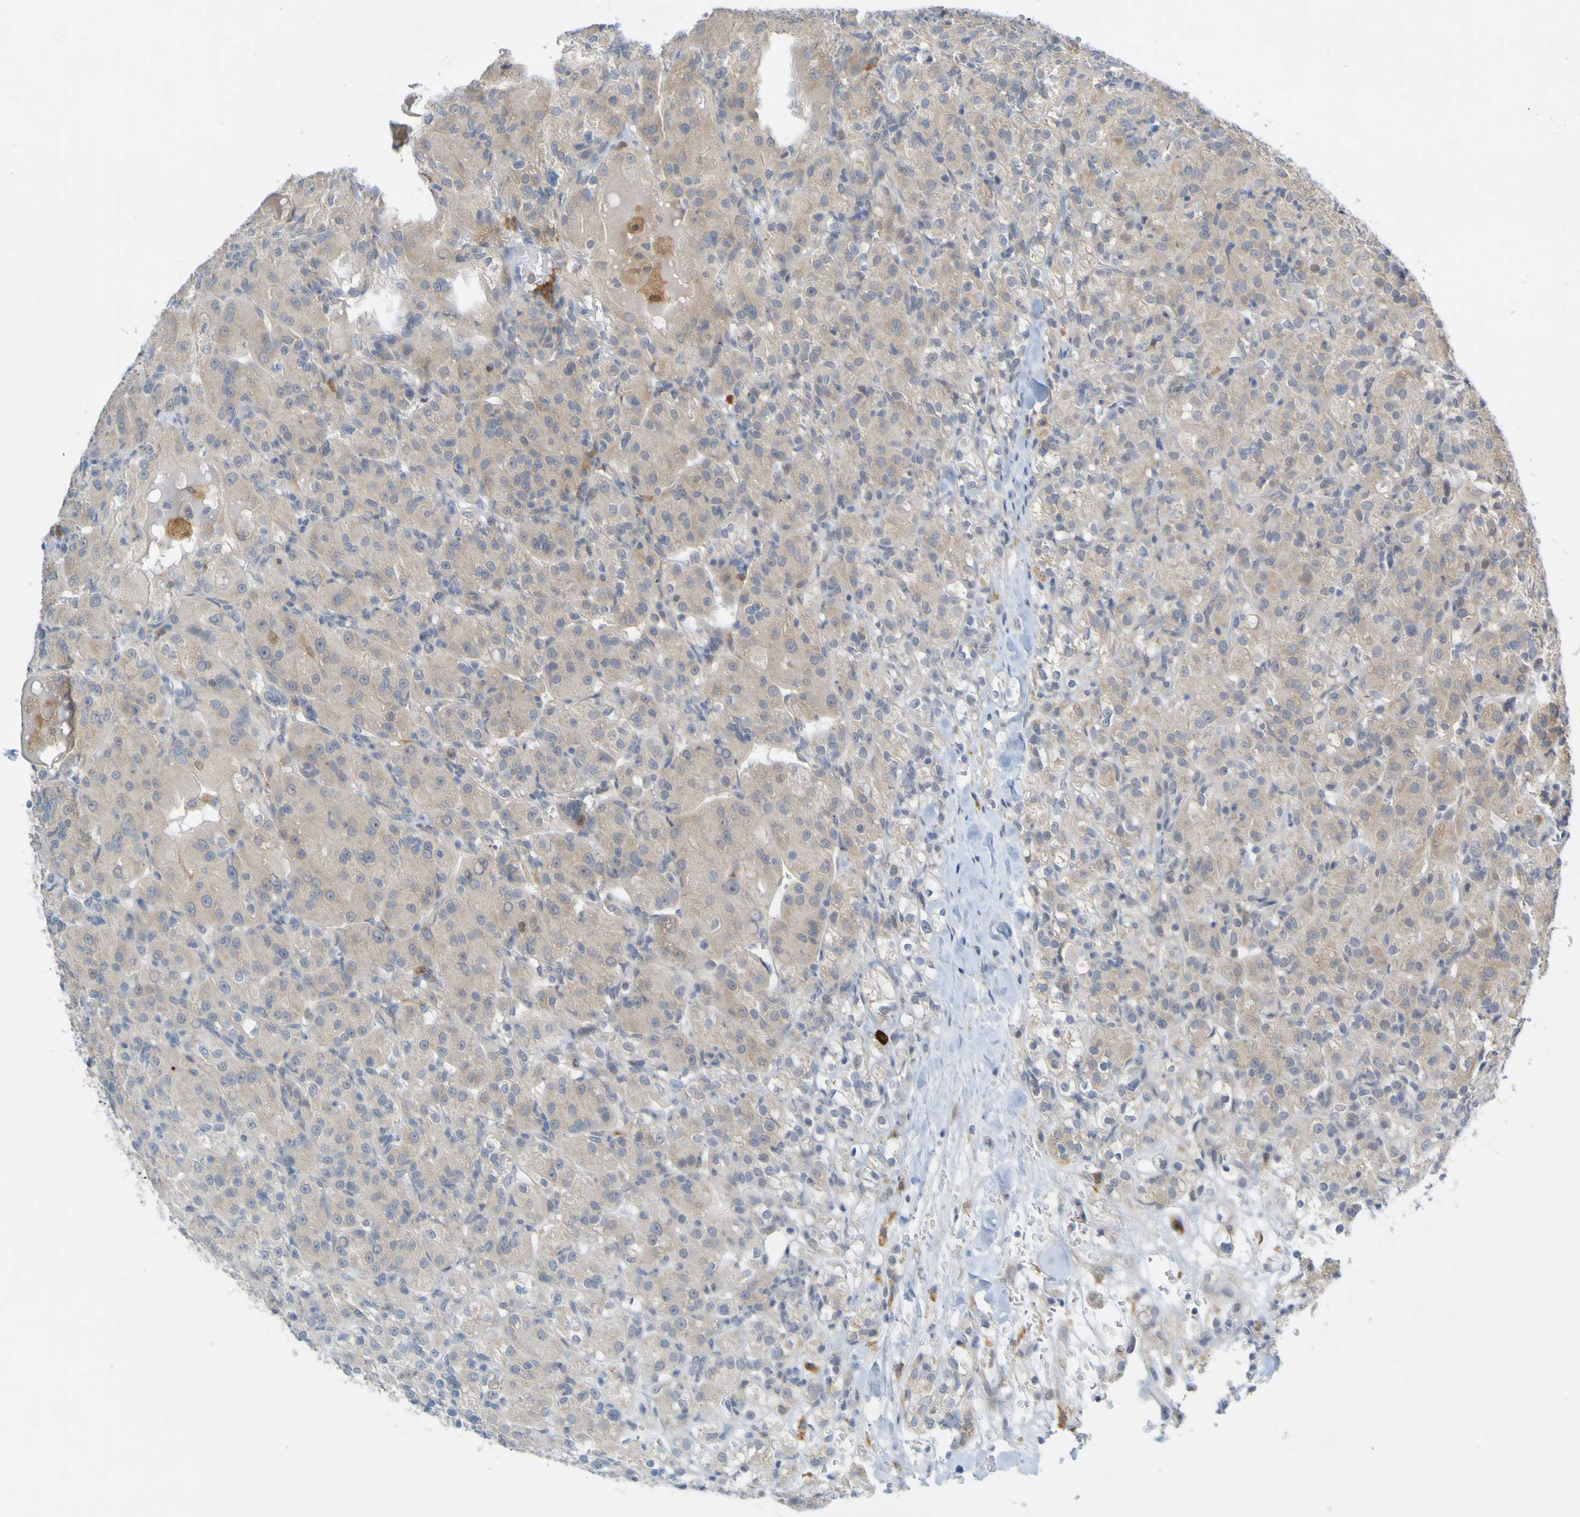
{"staining": {"intensity": "weak", "quantity": ">75%", "location": "cytoplasmic/membranous"}, "tissue": "renal cancer", "cell_type": "Tumor cells", "image_type": "cancer", "snomed": [{"axis": "morphology", "description": "Normal tissue, NOS"}, {"axis": "morphology", "description": "Adenocarcinoma, NOS"}, {"axis": "topography", "description": "Kidney"}], "caption": "Renal adenocarcinoma tissue displays weak cytoplasmic/membranous expression in approximately >75% of tumor cells, visualized by immunohistochemistry. (Brightfield microscopy of DAB IHC at high magnification).", "gene": "LILRB5", "patient": {"sex": "male", "age": 61}}